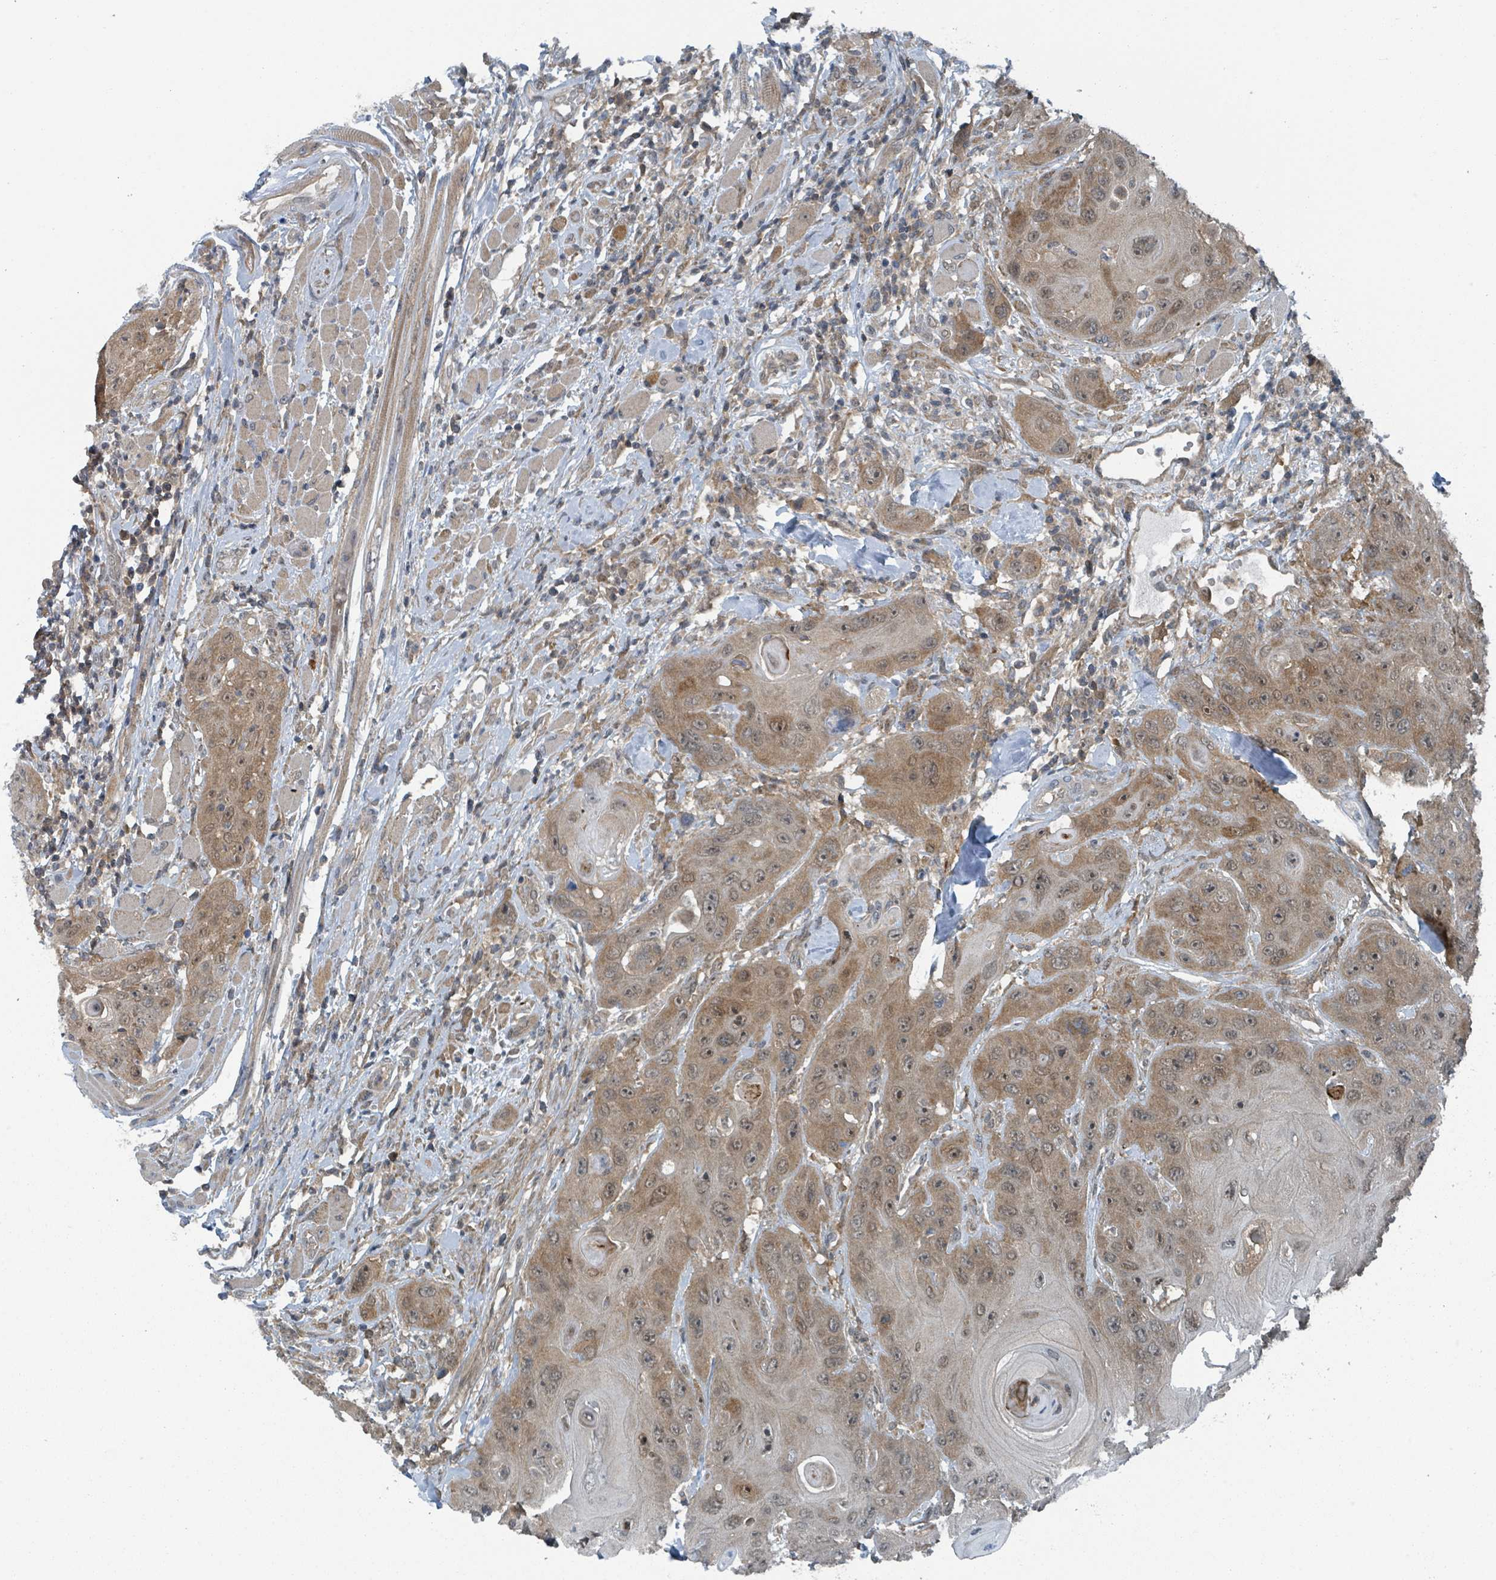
{"staining": {"intensity": "moderate", "quantity": "25%-75%", "location": "cytoplasmic/membranous,nuclear"}, "tissue": "head and neck cancer", "cell_type": "Tumor cells", "image_type": "cancer", "snomed": [{"axis": "morphology", "description": "Squamous cell carcinoma, NOS"}, {"axis": "topography", "description": "Head-Neck"}], "caption": "Head and neck cancer (squamous cell carcinoma) stained with DAB (3,3'-diaminobenzidine) immunohistochemistry (IHC) displays medium levels of moderate cytoplasmic/membranous and nuclear positivity in about 25%-75% of tumor cells.", "gene": "GOLGA7", "patient": {"sex": "female", "age": 59}}